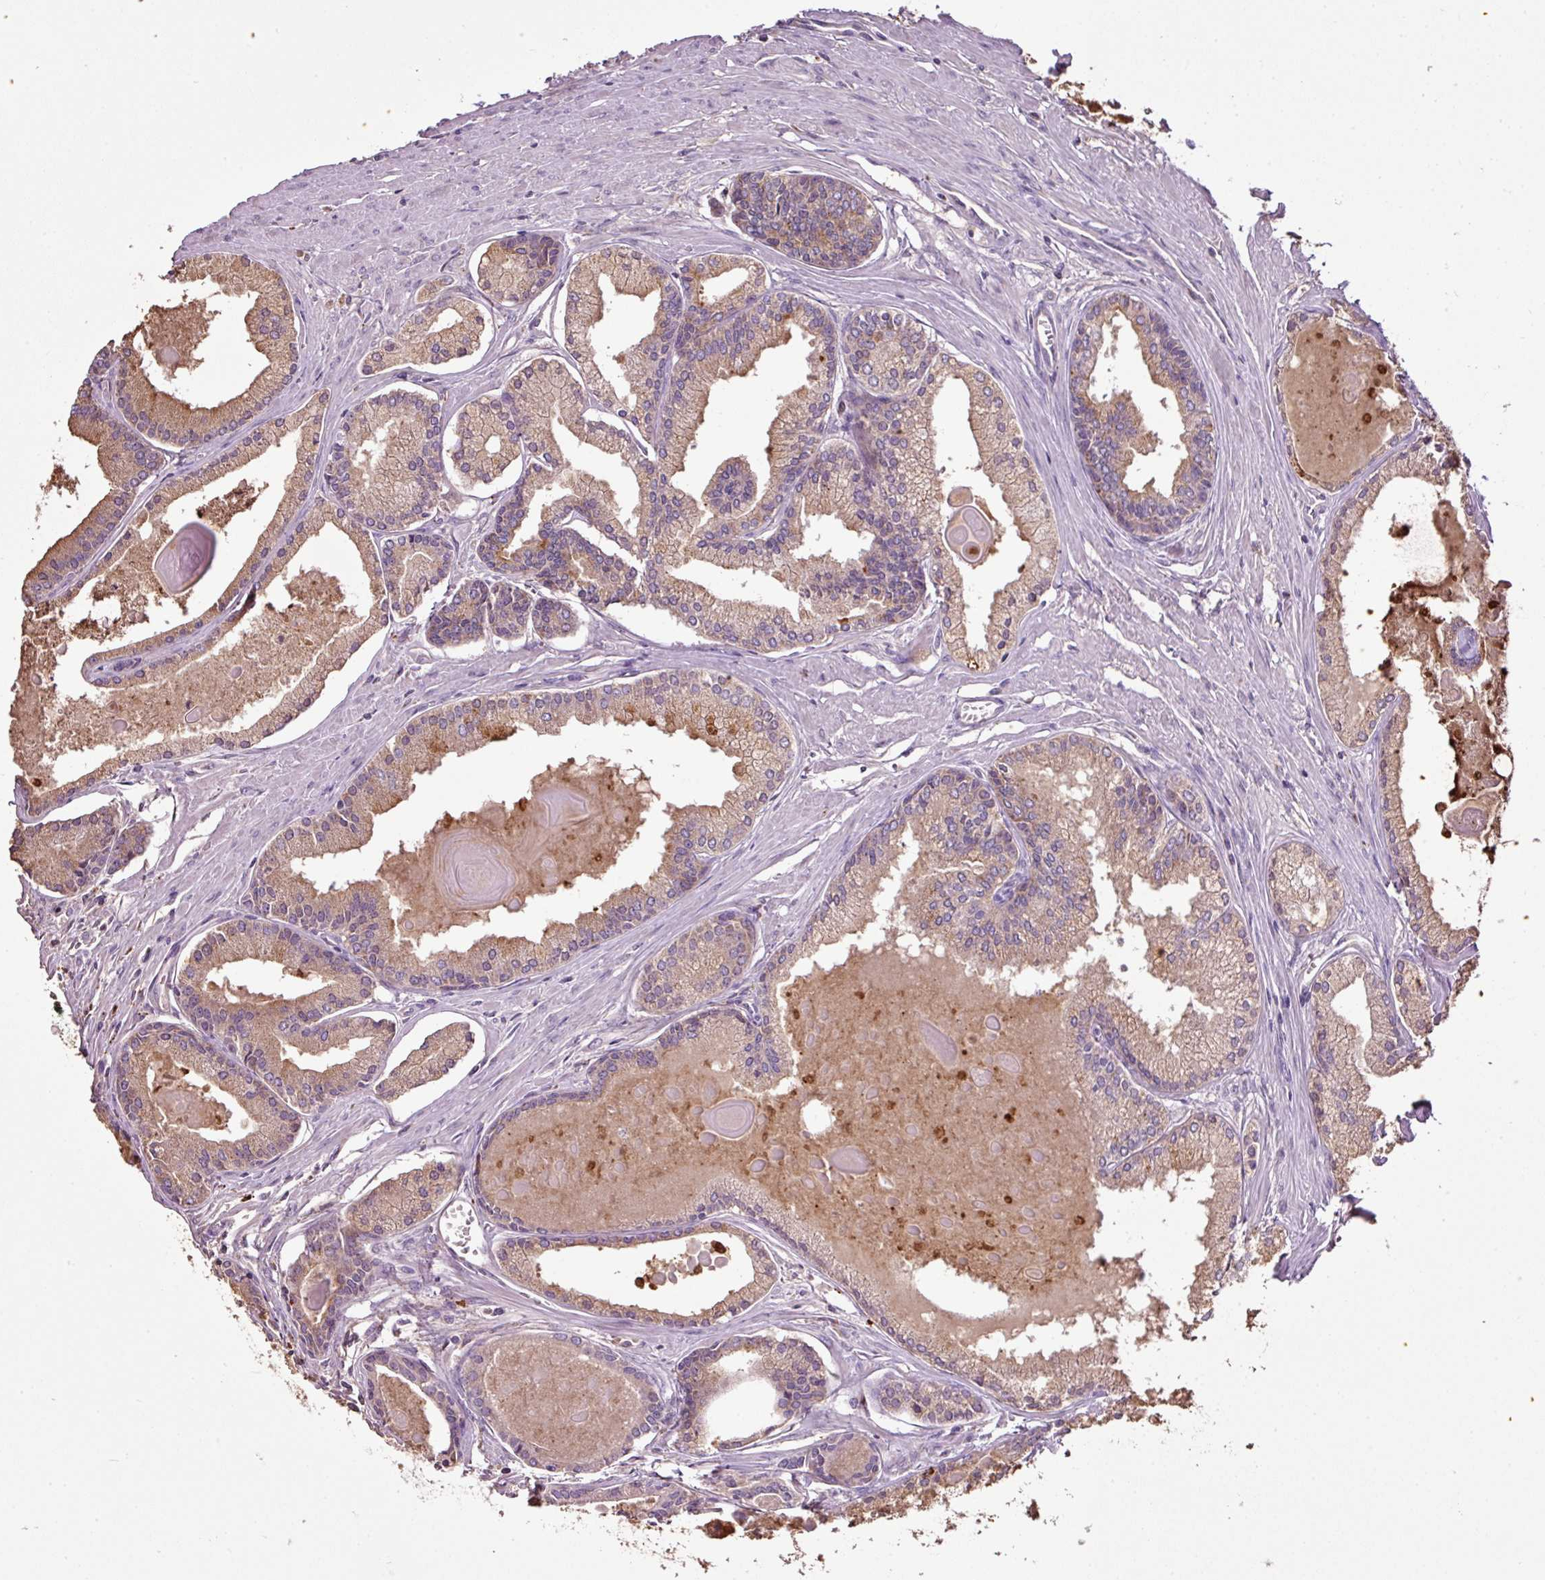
{"staining": {"intensity": "weak", "quantity": ">75%", "location": "cytoplasmic/membranous"}, "tissue": "prostate cancer", "cell_type": "Tumor cells", "image_type": "cancer", "snomed": [{"axis": "morphology", "description": "Adenocarcinoma, High grade"}, {"axis": "topography", "description": "Prostate"}], "caption": "The image shows staining of high-grade adenocarcinoma (prostate), revealing weak cytoplasmic/membranous protein expression (brown color) within tumor cells.", "gene": "SMCO4", "patient": {"sex": "male", "age": 68}}